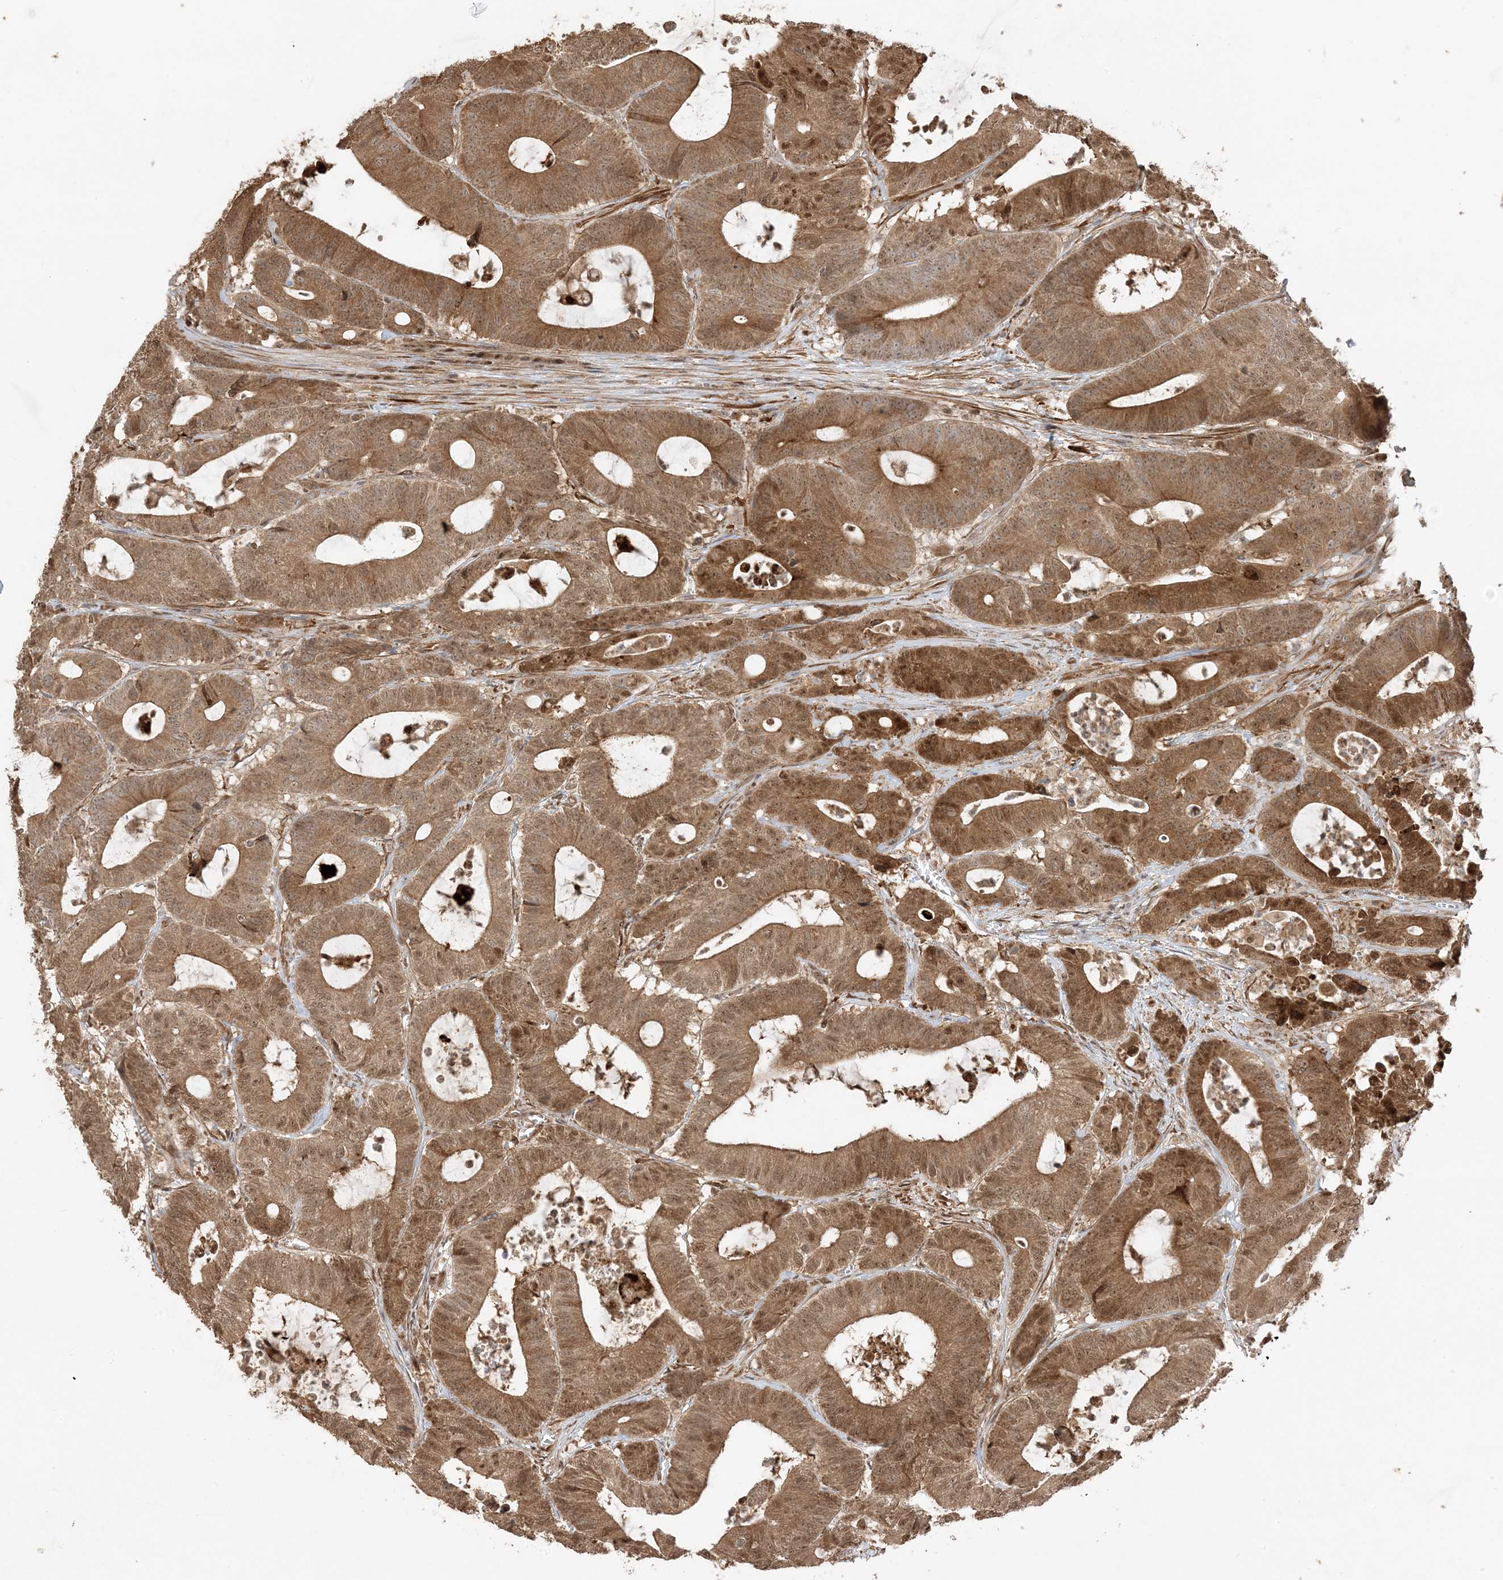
{"staining": {"intensity": "moderate", "quantity": ">75%", "location": "cytoplasmic/membranous,nuclear"}, "tissue": "colorectal cancer", "cell_type": "Tumor cells", "image_type": "cancer", "snomed": [{"axis": "morphology", "description": "Adenocarcinoma, NOS"}, {"axis": "topography", "description": "Colon"}], "caption": "A high-resolution histopathology image shows IHC staining of colorectal adenocarcinoma, which reveals moderate cytoplasmic/membranous and nuclear staining in approximately >75% of tumor cells. The staining was performed using DAB (3,3'-diaminobenzidine), with brown indicating positive protein expression. Nuclei are stained blue with hematoxylin.", "gene": "ZBTB41", "patient": {"sex": "female", "age": 84}}